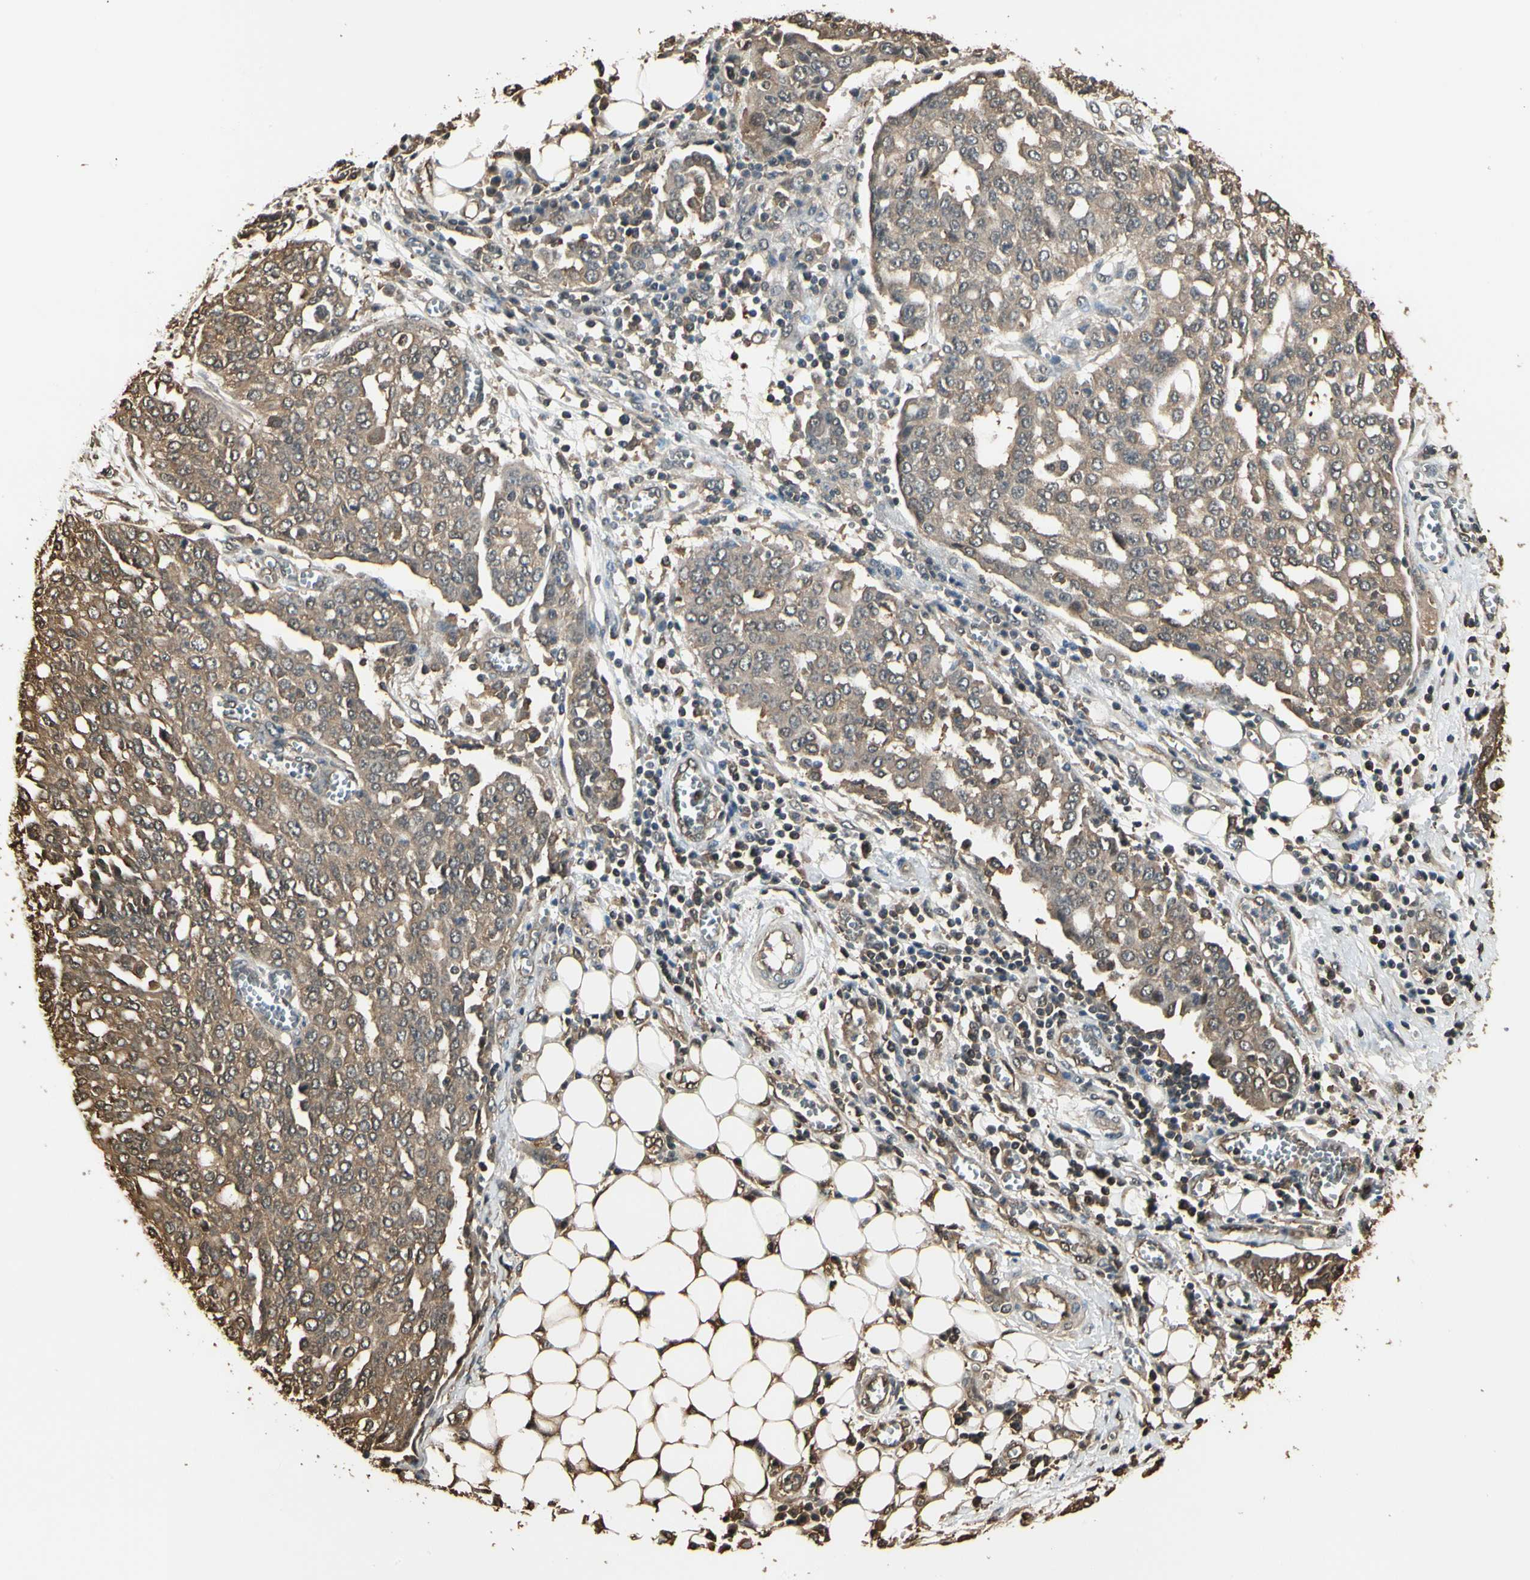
{"staining": {"intensity": "moderate", "quantity": ">75%", "location": "cytoplasmic/membranous"}, "tissue": "ovarian cancer", "cell_type": "Tumor cells", "image_type": "cancer", "snomed": [{"axis": "morphology", "description": "Cystadenocarcinoma, serous, NOS"}, {"axis": "topography", "description": "Soft tissue"}, {"axis": "topography", "description": "Ovary"}], "caption": "This is a histology image of immunohistochemistry (IHC) staining of serous cystadenocarcinoma (ovarian), which shows moderate expression in the cytoplasmic/membranous of tumor cells.", "gene": "YWHAE", "patient": {"sex": "female", "age": 57}}